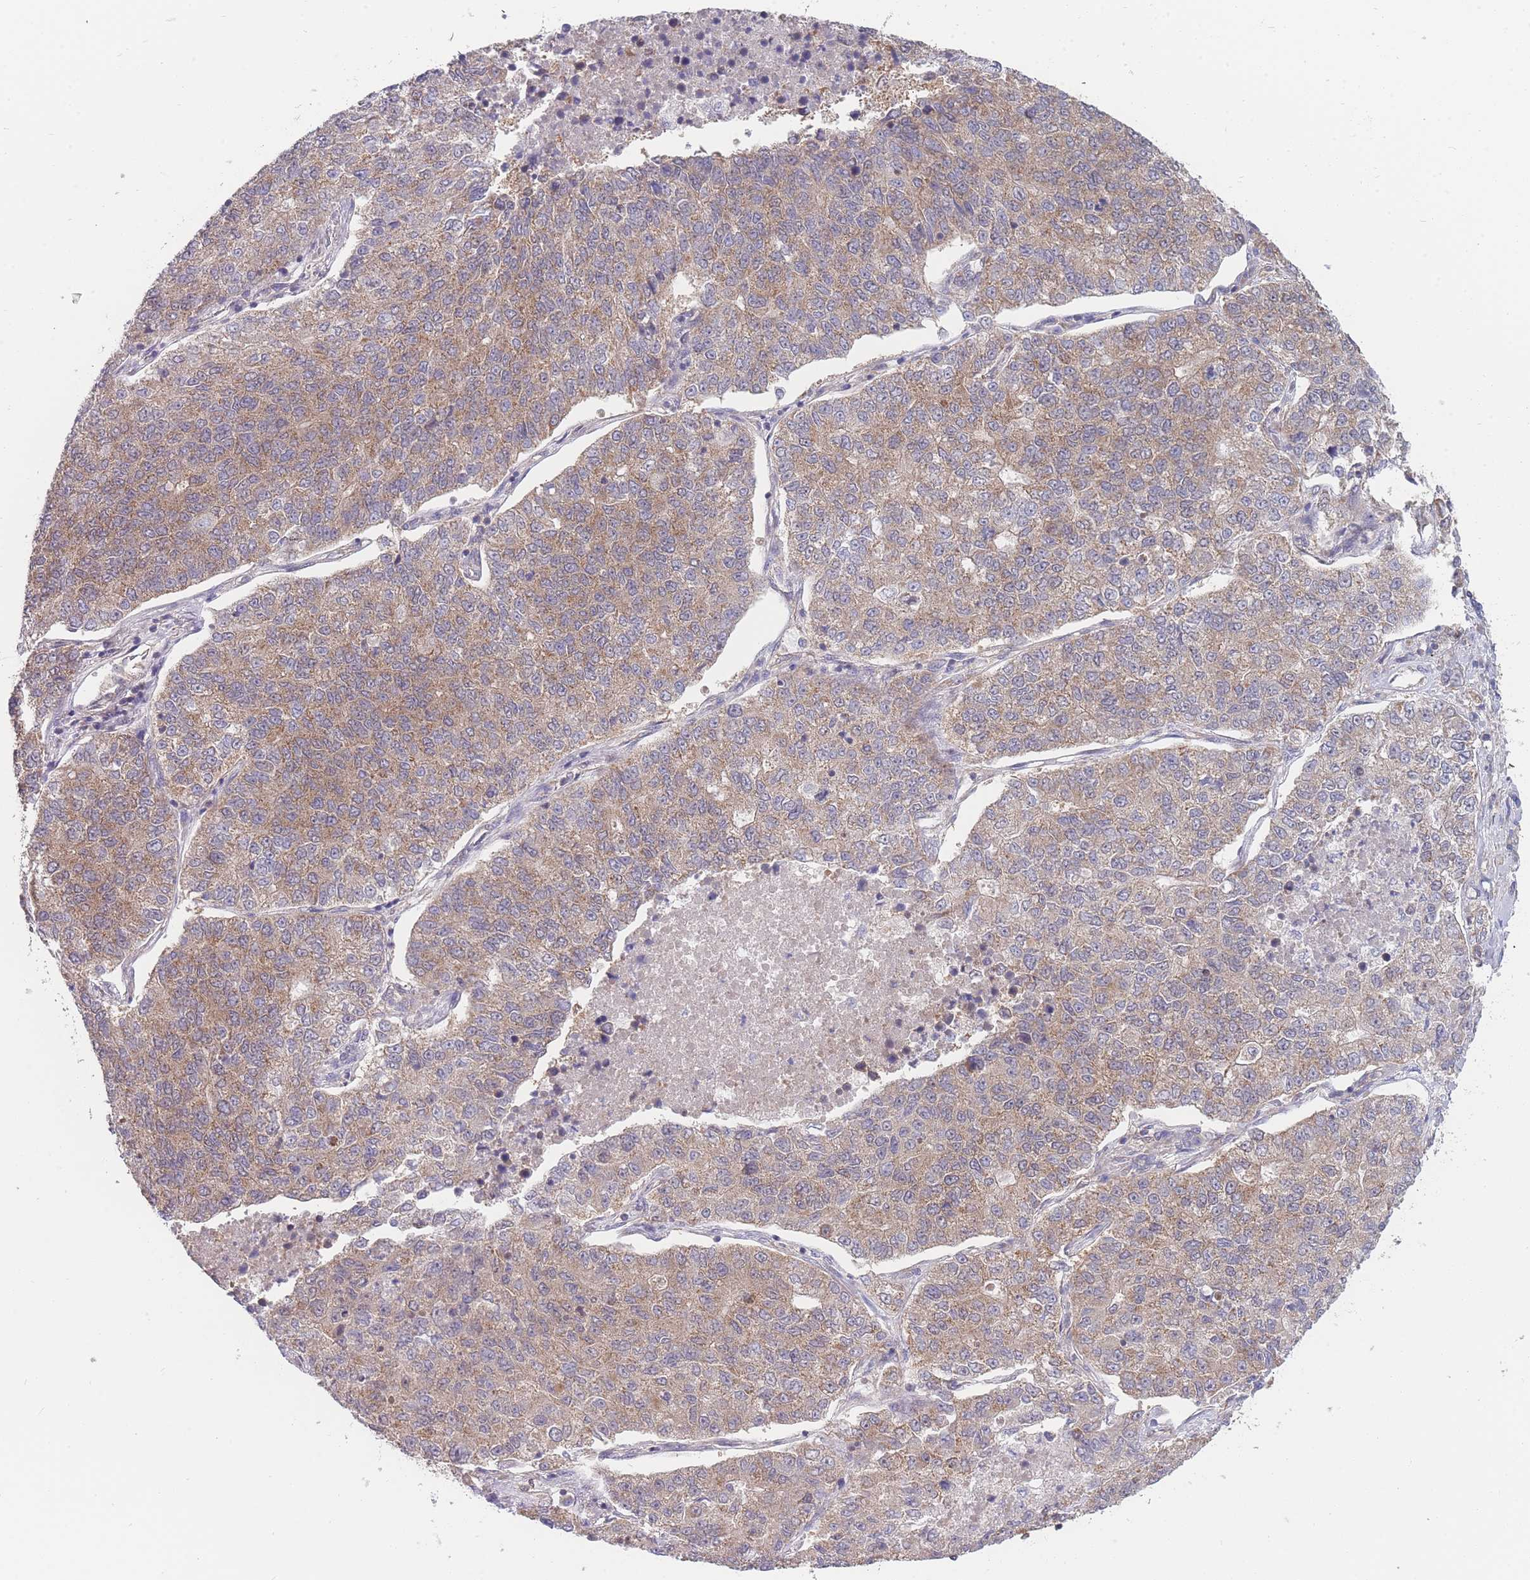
{"staining": {"intensity": "moderate", "quantity": ">75%", "location": "cytoplasmic/membranous"}, "tissue": "lung cancer", "cell_type": "Tumor cells", "image_type": "cancer", "snomed": [{"axis": "morphology", "description": "Adenocarcinoma, NOS"}, {"axis": "topography", "description": "Lung"}], "caption": "Tumor cells display medium levels of moderate cytoplasmic/membranous positivity in about >75% of cells in lung cancer. The staining was performed using DAB to visualize the protein expression in brown, while the nuclei were stained in blue with hematoxylin (Magnification: 20x).", "gene": "MRPS18B", "patient": {"sex": "male", "age": 49}}